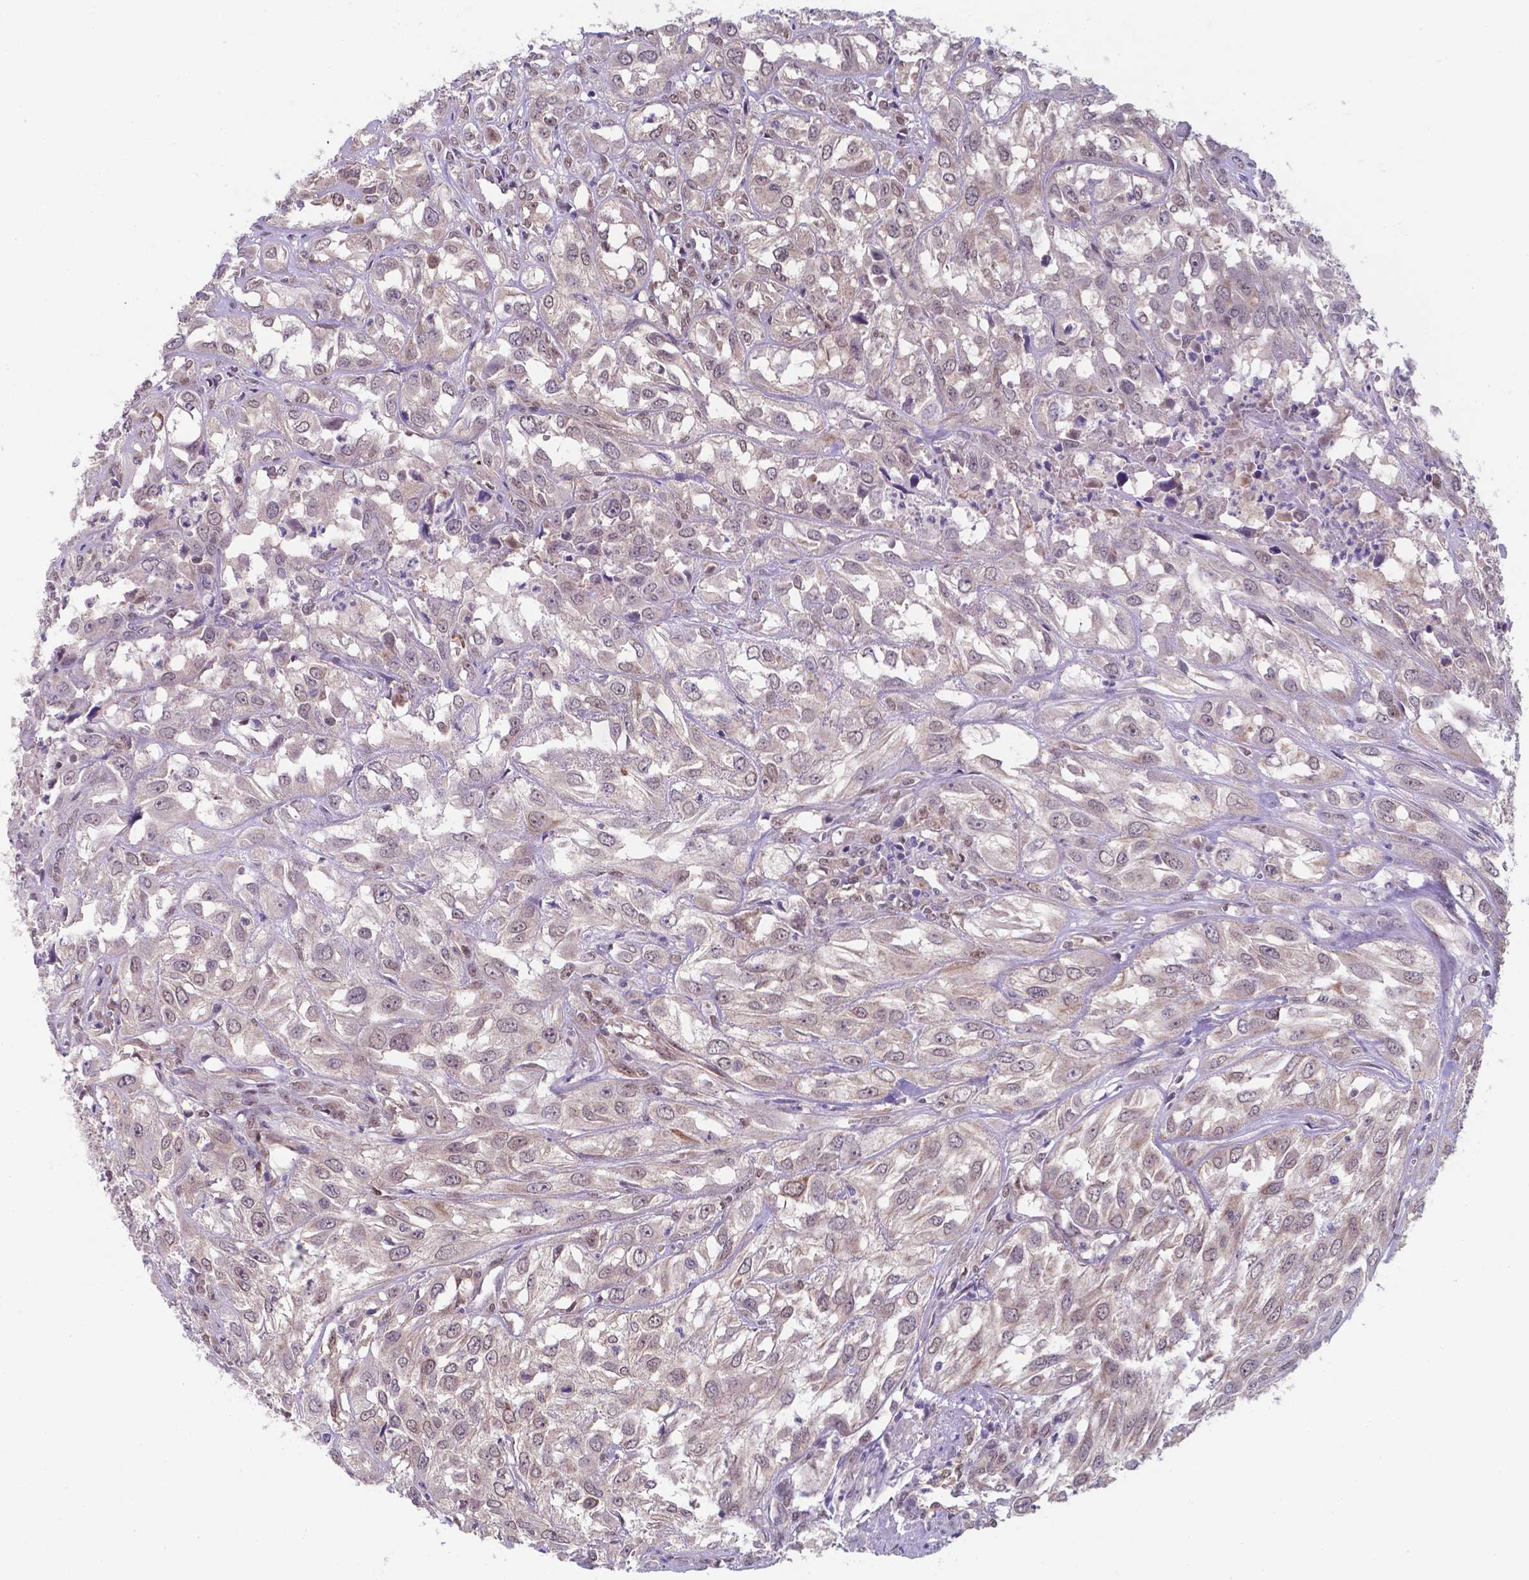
{"staining": {"intensity": "negative", "quantity": "none", "location": "none"}, "tissue": "urothelial cancer", "cell_type": "Tumor cells", "image_type": "cancer", "snomed": [{"axis": "morphology", "description": "Urothelial carcinoma, High grade"}, {"axis": "topography", "description": "Urinary bladder"}], "caption": "Photomicrograph shows no significant protein staining in tumor cells of high-grade urothelial carcinoma.", "gene": "UBE2E2", "patient": {"sex": "male", "age": 67}}